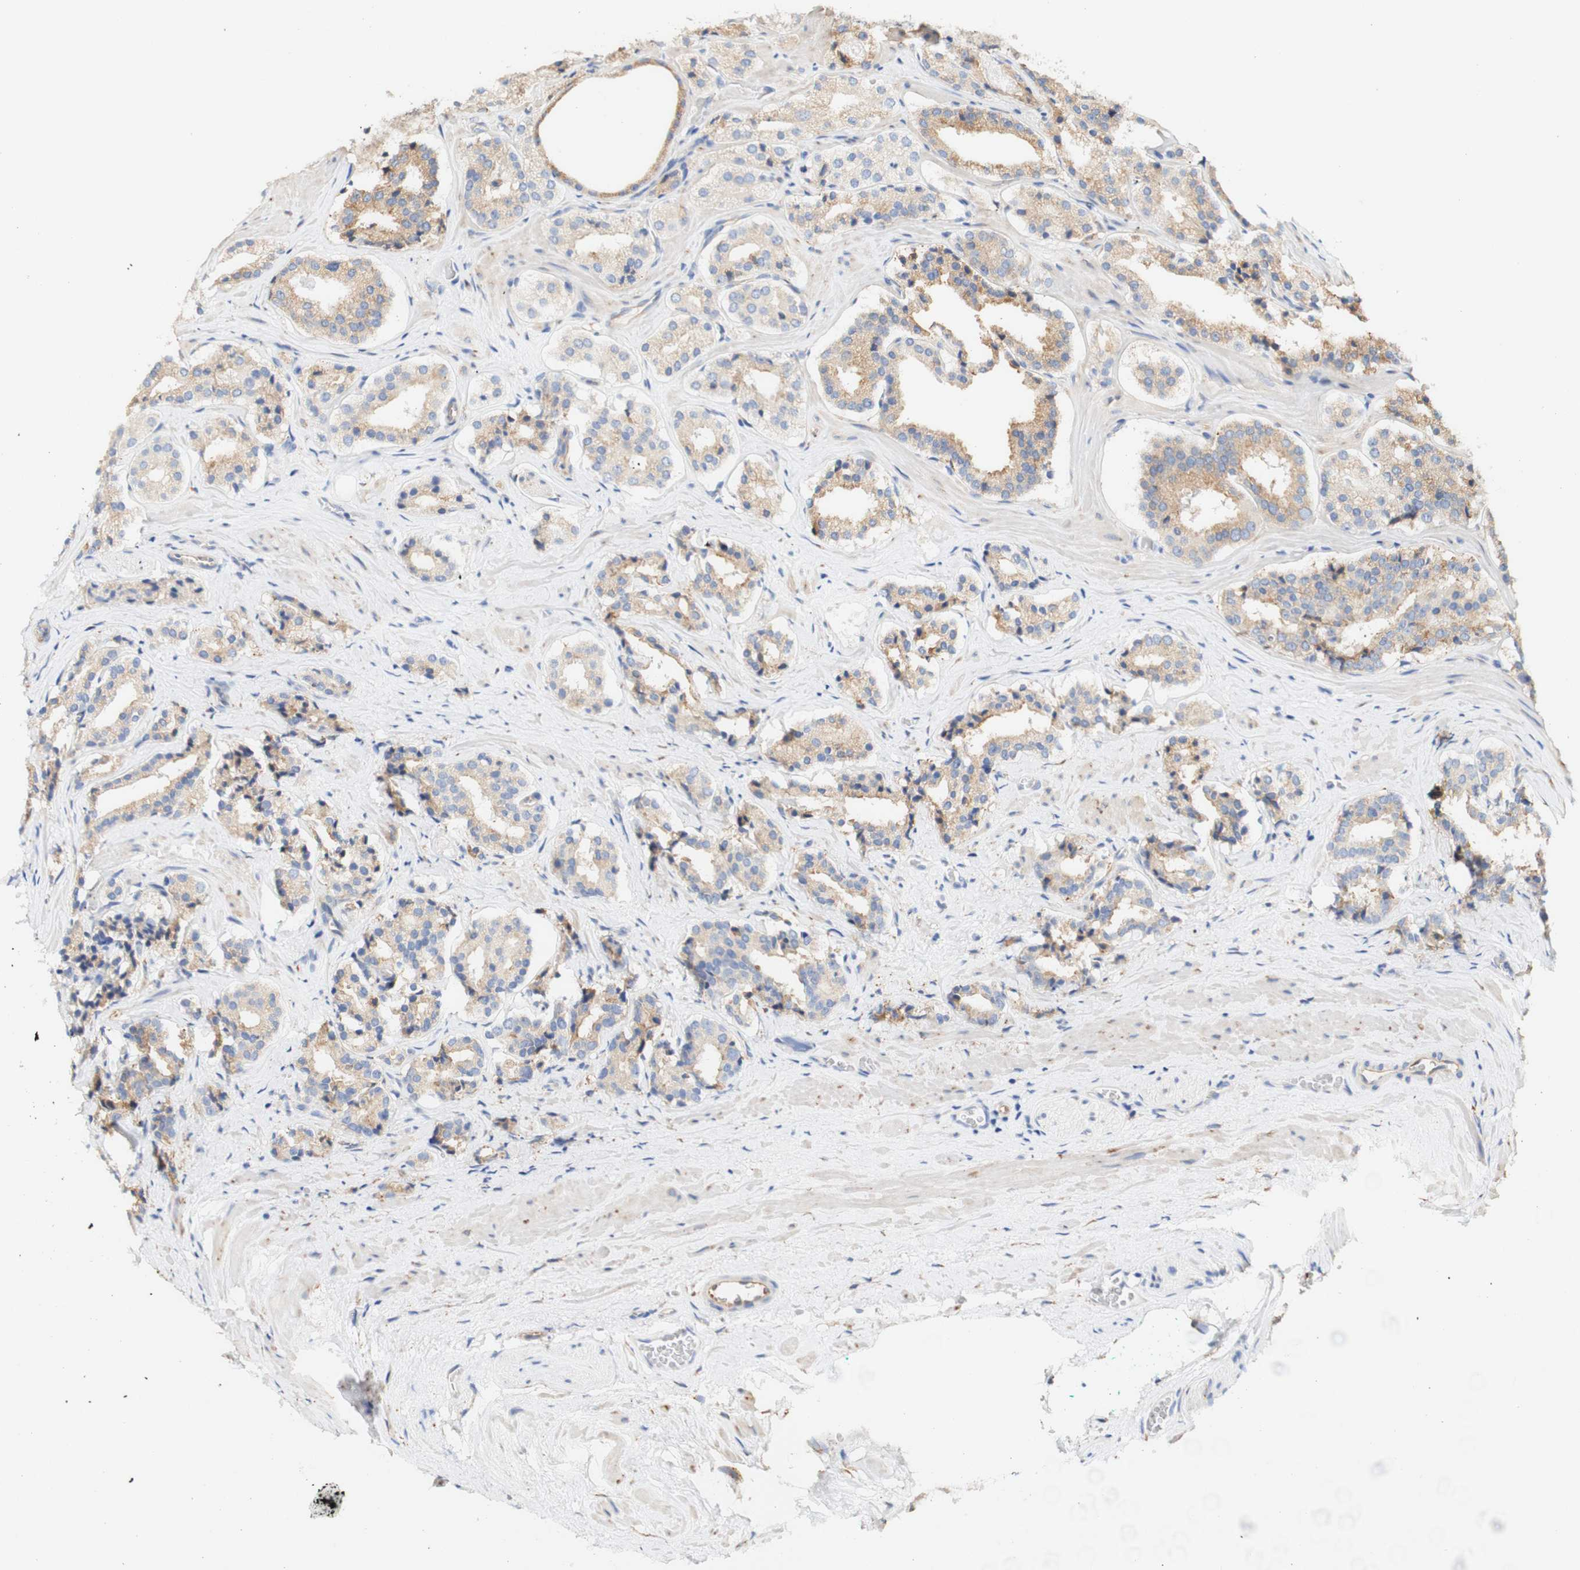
{"staining": {"intensity": "weak", "quantity": ">75%", "location": "cytoplasmic/membranous"}, "tissue": "prostate cancer", "cell_type": "Tumor cells", "image_type": "cancer", "snomed": [{"axis": "morphology", "description": "Adenocarcinoma, High grade"}, {"axis": "topography", "description": "Prostate"}], "caption": "High-power microscopy captured an IHC photomicrograph of high-grade adenocarcinoma (prostate), revealing weak cytoplasmic/membranous staining in approximately >75% of tumor cells.", "gene": "EIF2AK4", "patient": {"sex": "male", "age": 60}}